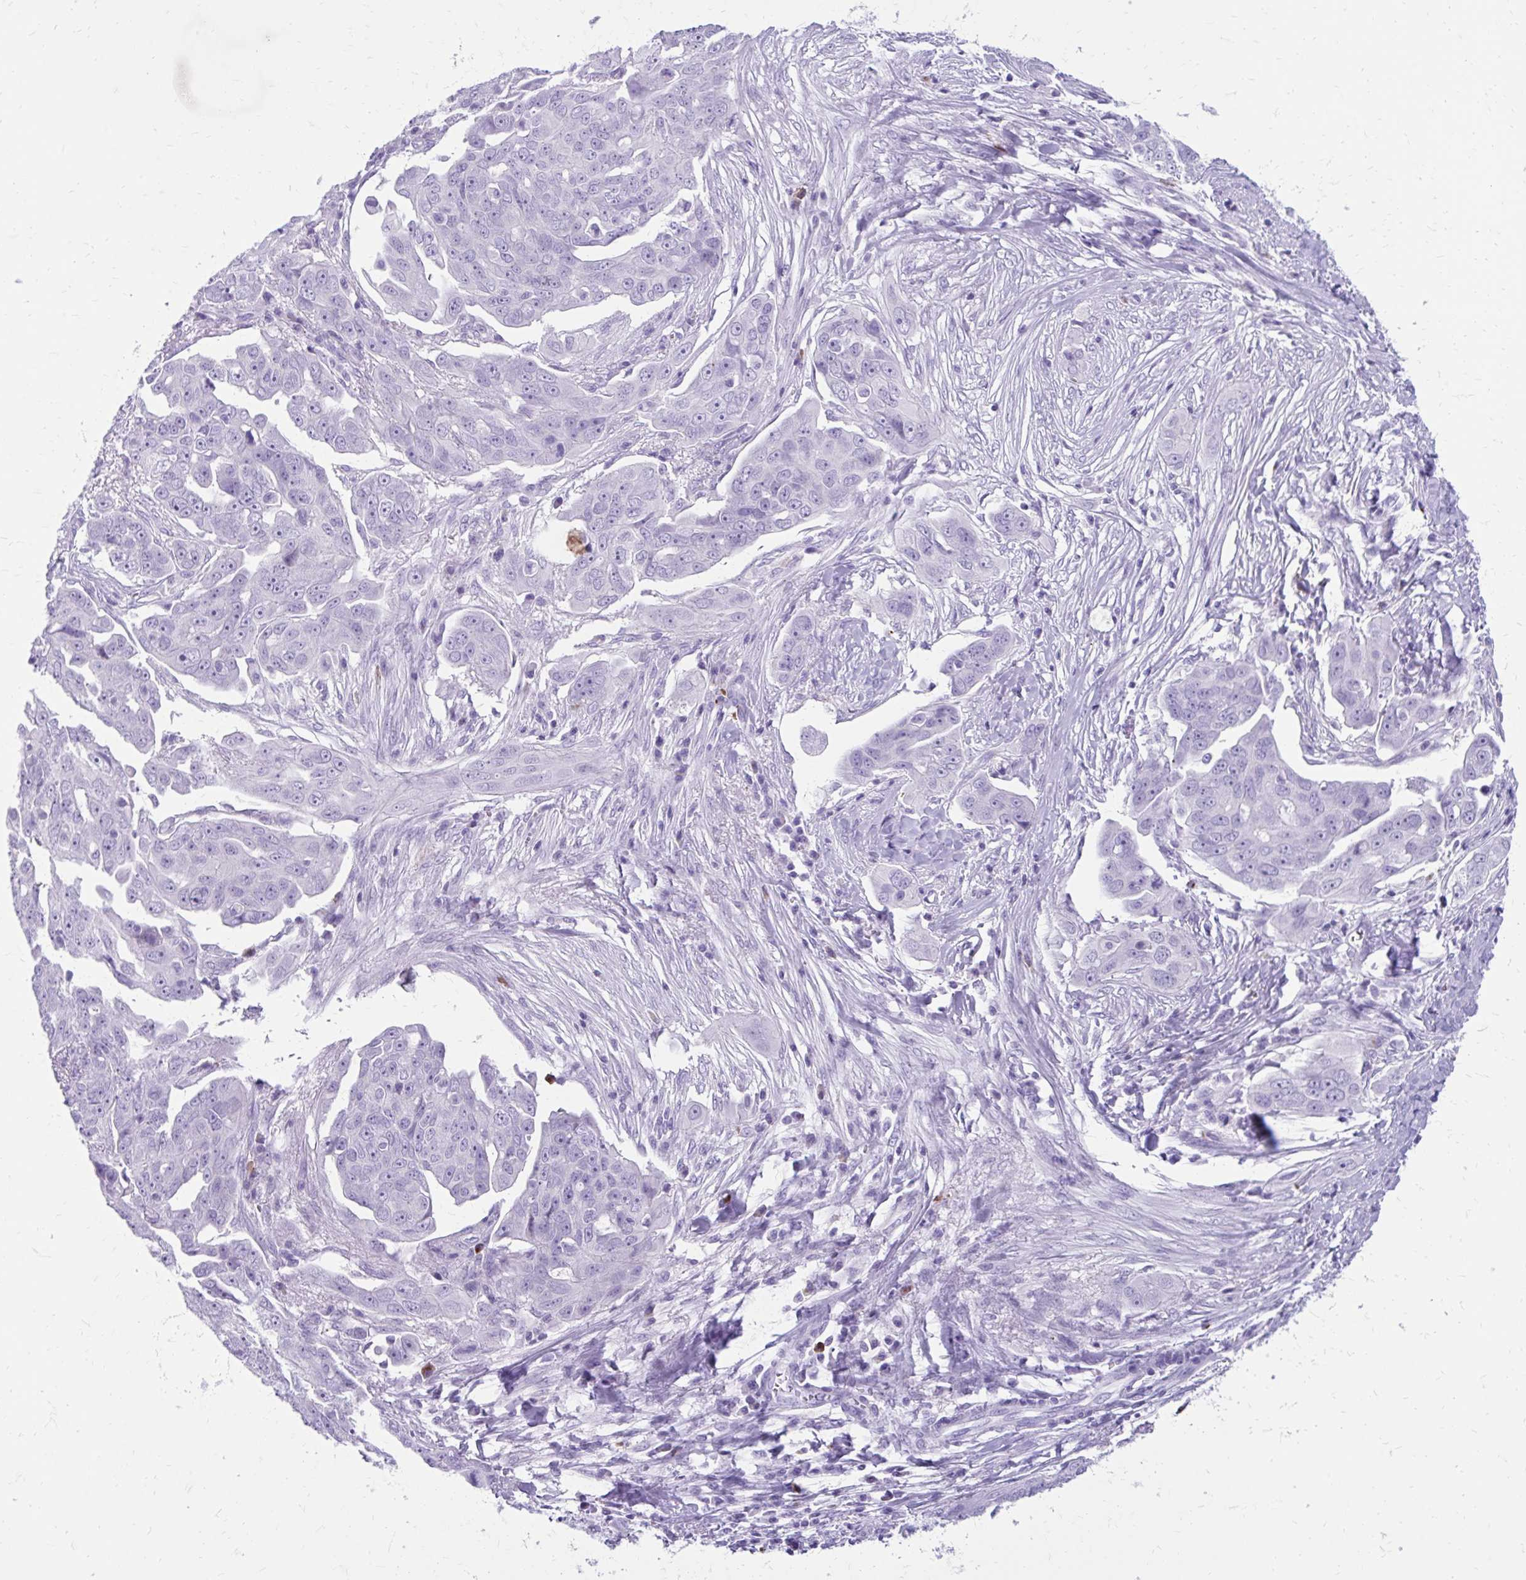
{"staining": {"intensity": "negative", "quantity": "none", "location": "none"}, "tissue": "ovarian cancer", "cell_type": "Tumor cells", "image_type": "cancer", "snomed": [{"axis": "morphology", "description": "Carcinoma, endometroid"}, {"axis": "topography", "description": "Ovary"}], "caption": "Micrograph shows no significant protein positivity in tumor cells of endometroid carcinoma (ovarian).", "gene": "SATL1", "patient": {"sex": "female", "age": 70}}